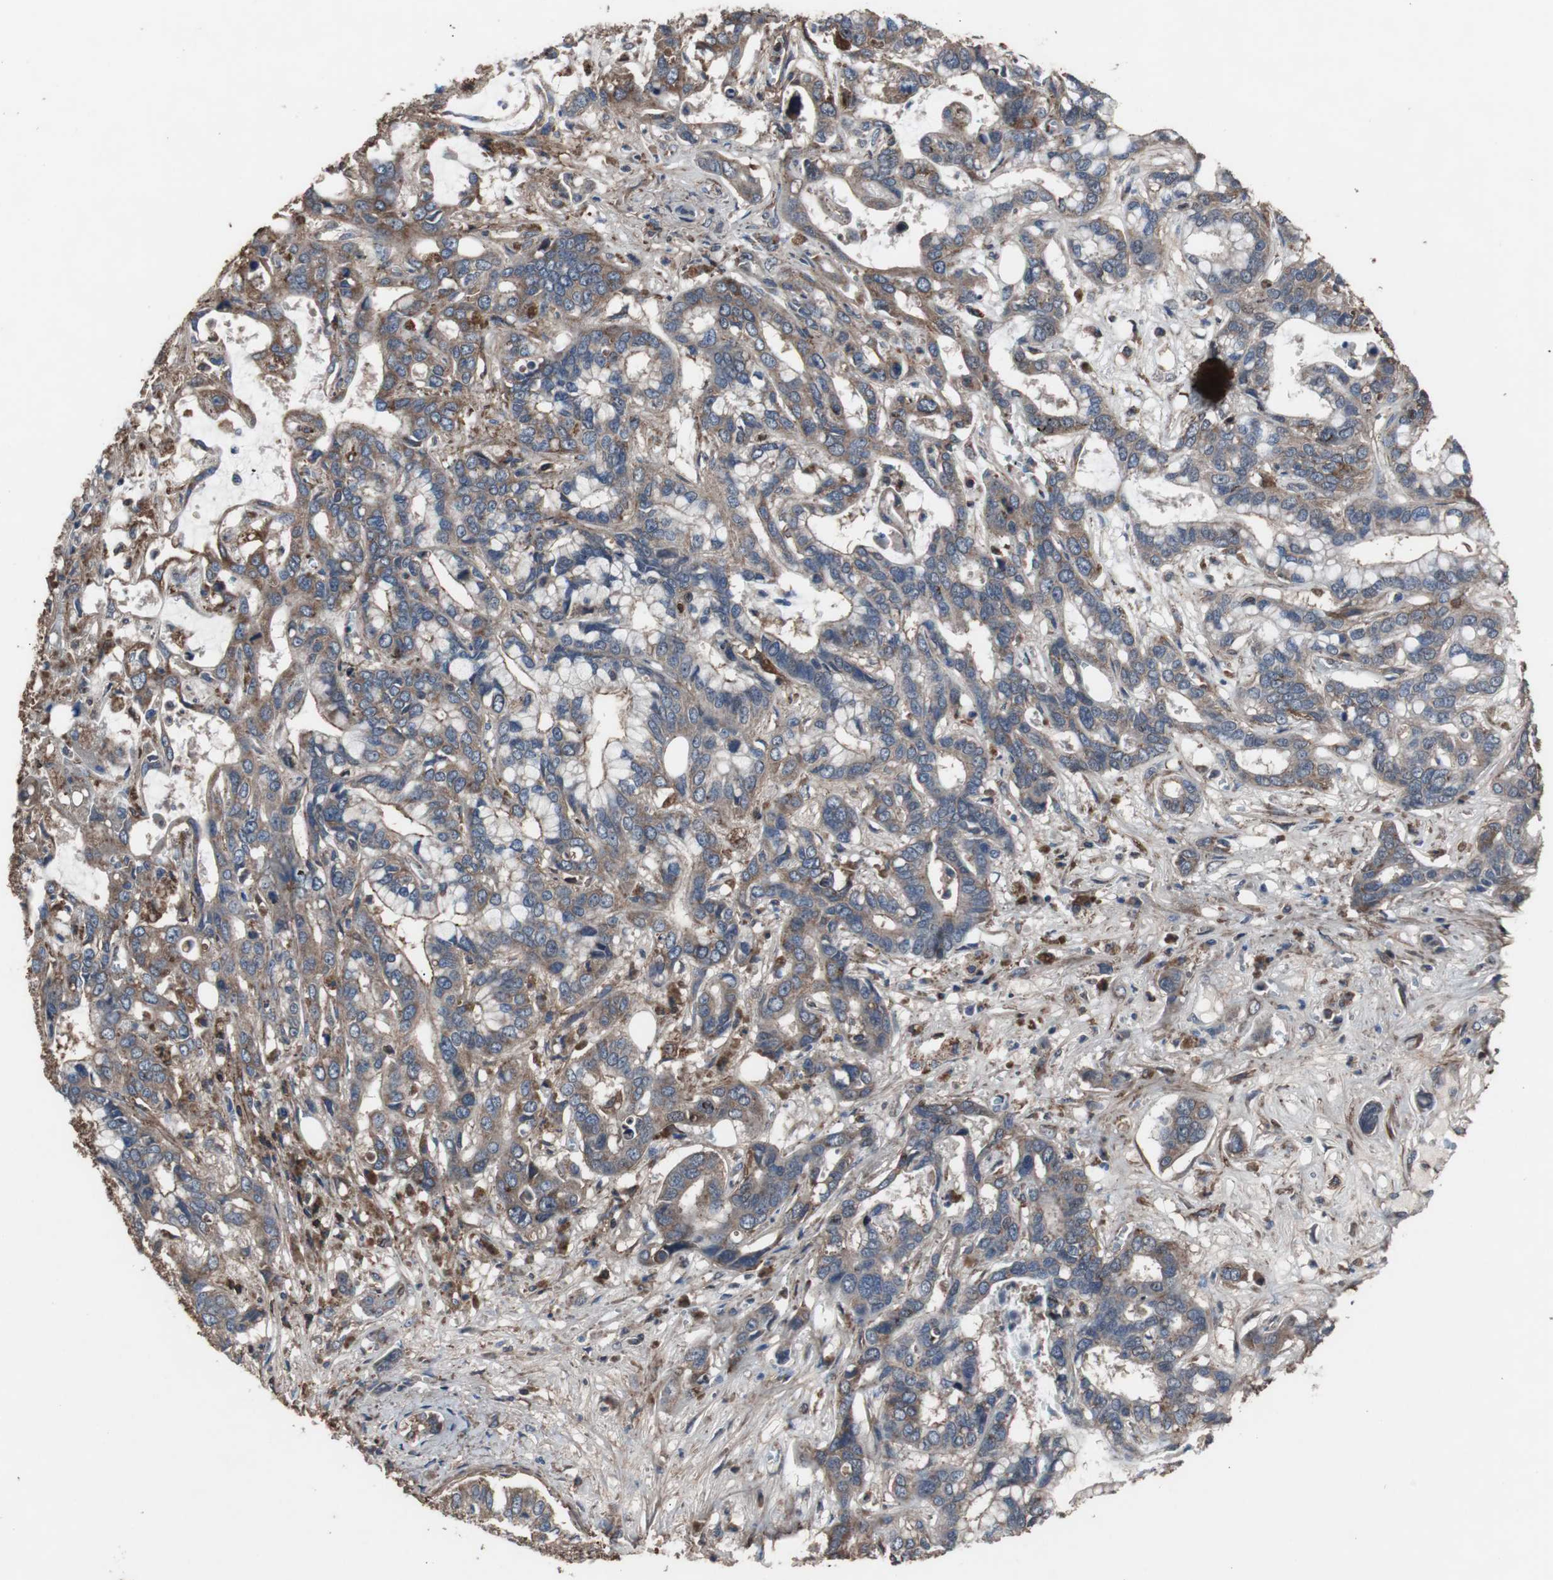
{"staining": {"intensity": "moderate", "quantity": ">75%", "location": "cytoplasmic/membranous"}, "tissue": "liver cancer", "cell_type": "Tumor cells", "image_type": "cancer", "snomed": [{"axis": "morphology", "description": "Cholangiocarcinoma"}, {"axis": "topography", "description": "Liver"}], "caption": "Protein positivity by immunohistochemistry demonstrates moderate cytoplasmic/membranous expression in about >75% of tumor cells in liver cholangiocarcinoma. (DAB (3,3'-diaminobenzidine) IHC, brown staining for protein, blue staining for nuclei).", "gene": "COL6A2", "patient": {"sex": "female", "age": 65}}